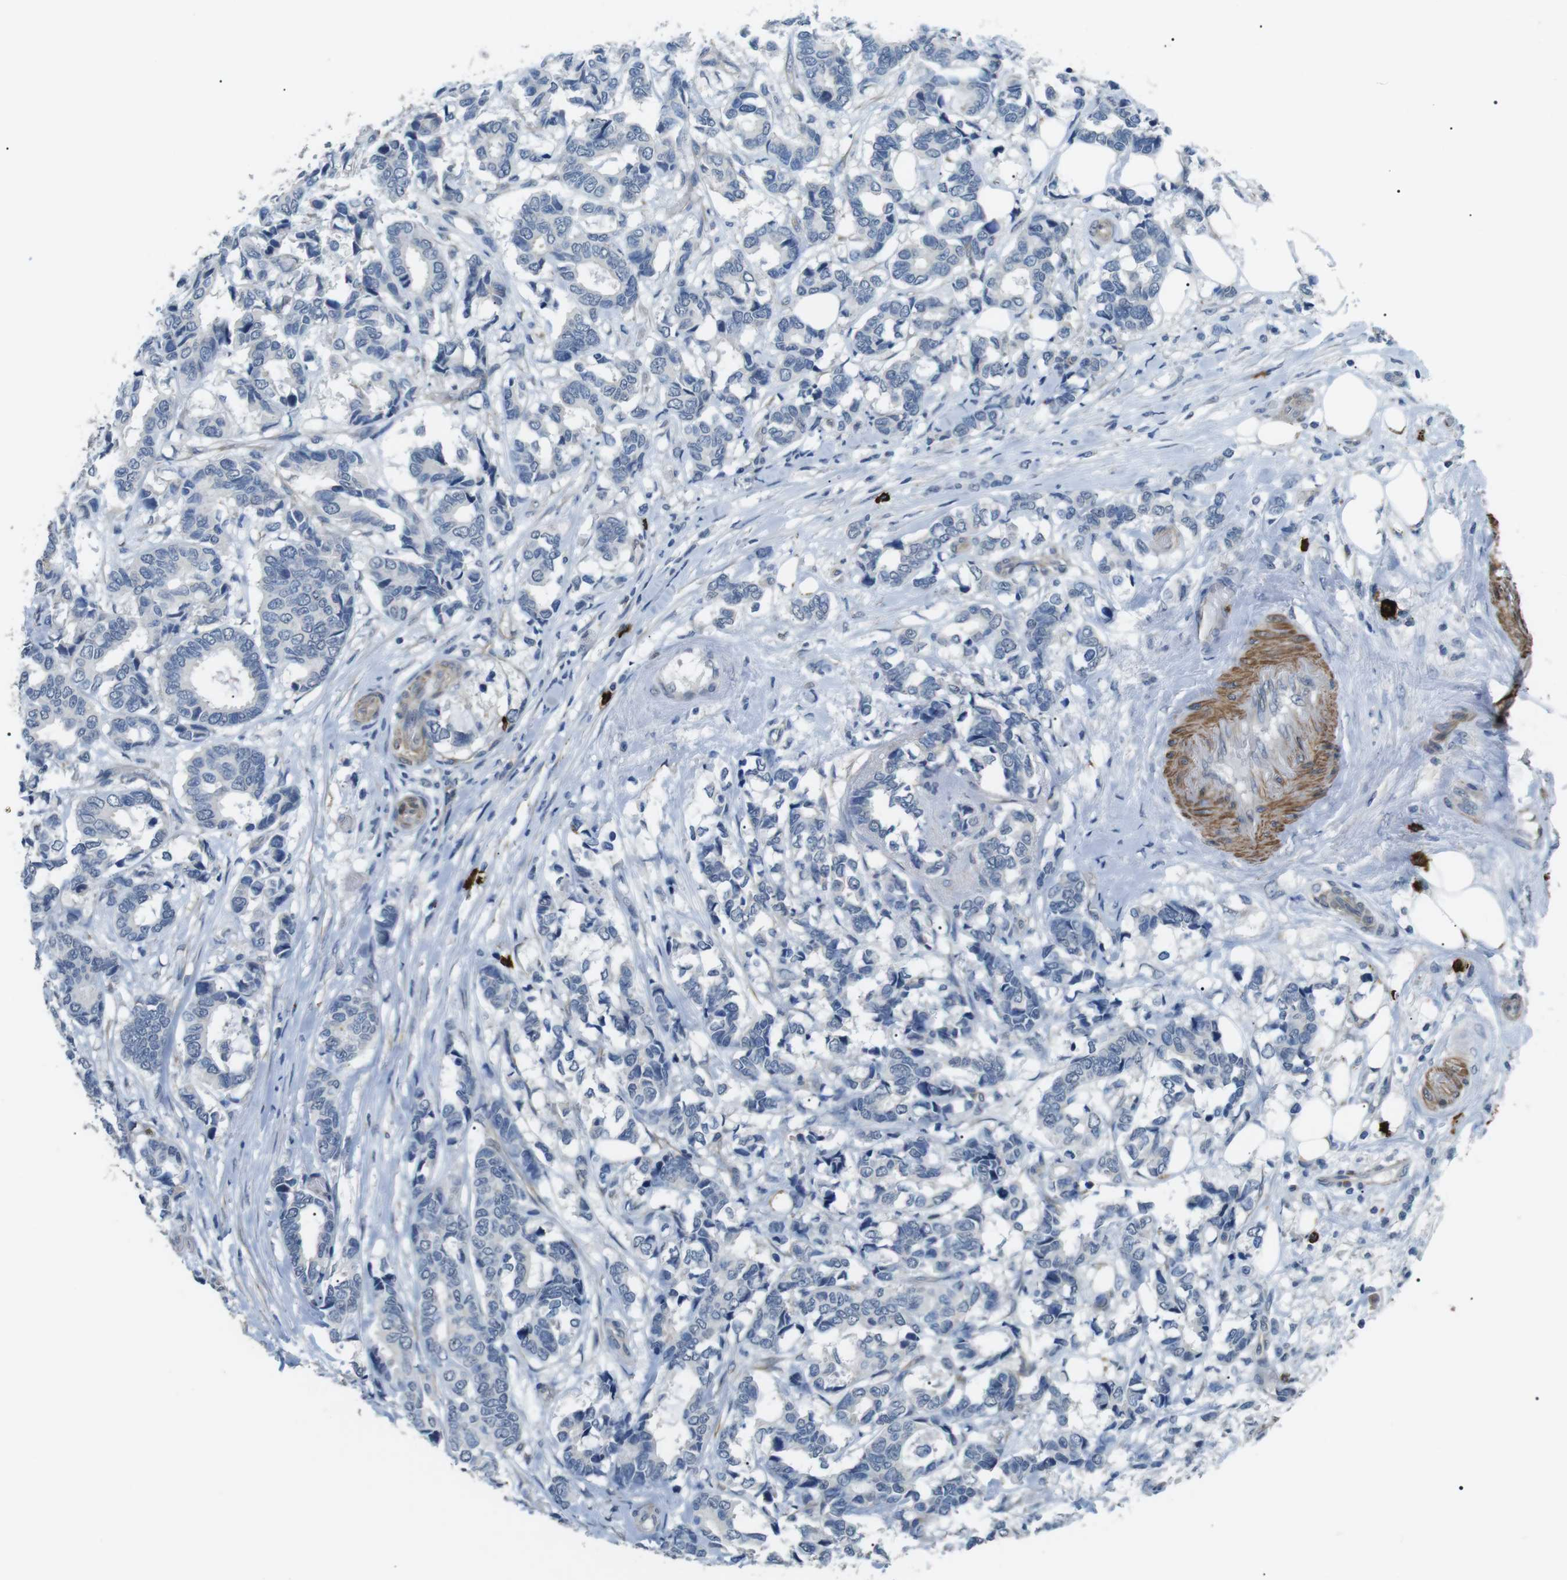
{"staining": {"intensity": "negative", "quantity": "none", "location": "none"}, "tissue": "breast cancer", "cell_type": "Tumor cells", "image_type": "cancer", "snomed": [{"axis": "morphology", "description": "Duct carcinoma"}, {"axis": "topography", "description": "Breast"}], "caption": "A high-resolution image shows immunohistochemistry staining of breast cancer, which exhibits no significant expression in tumor cells.", "gene": "GZMM", "patient": {"sex": "female", "age": 87}}